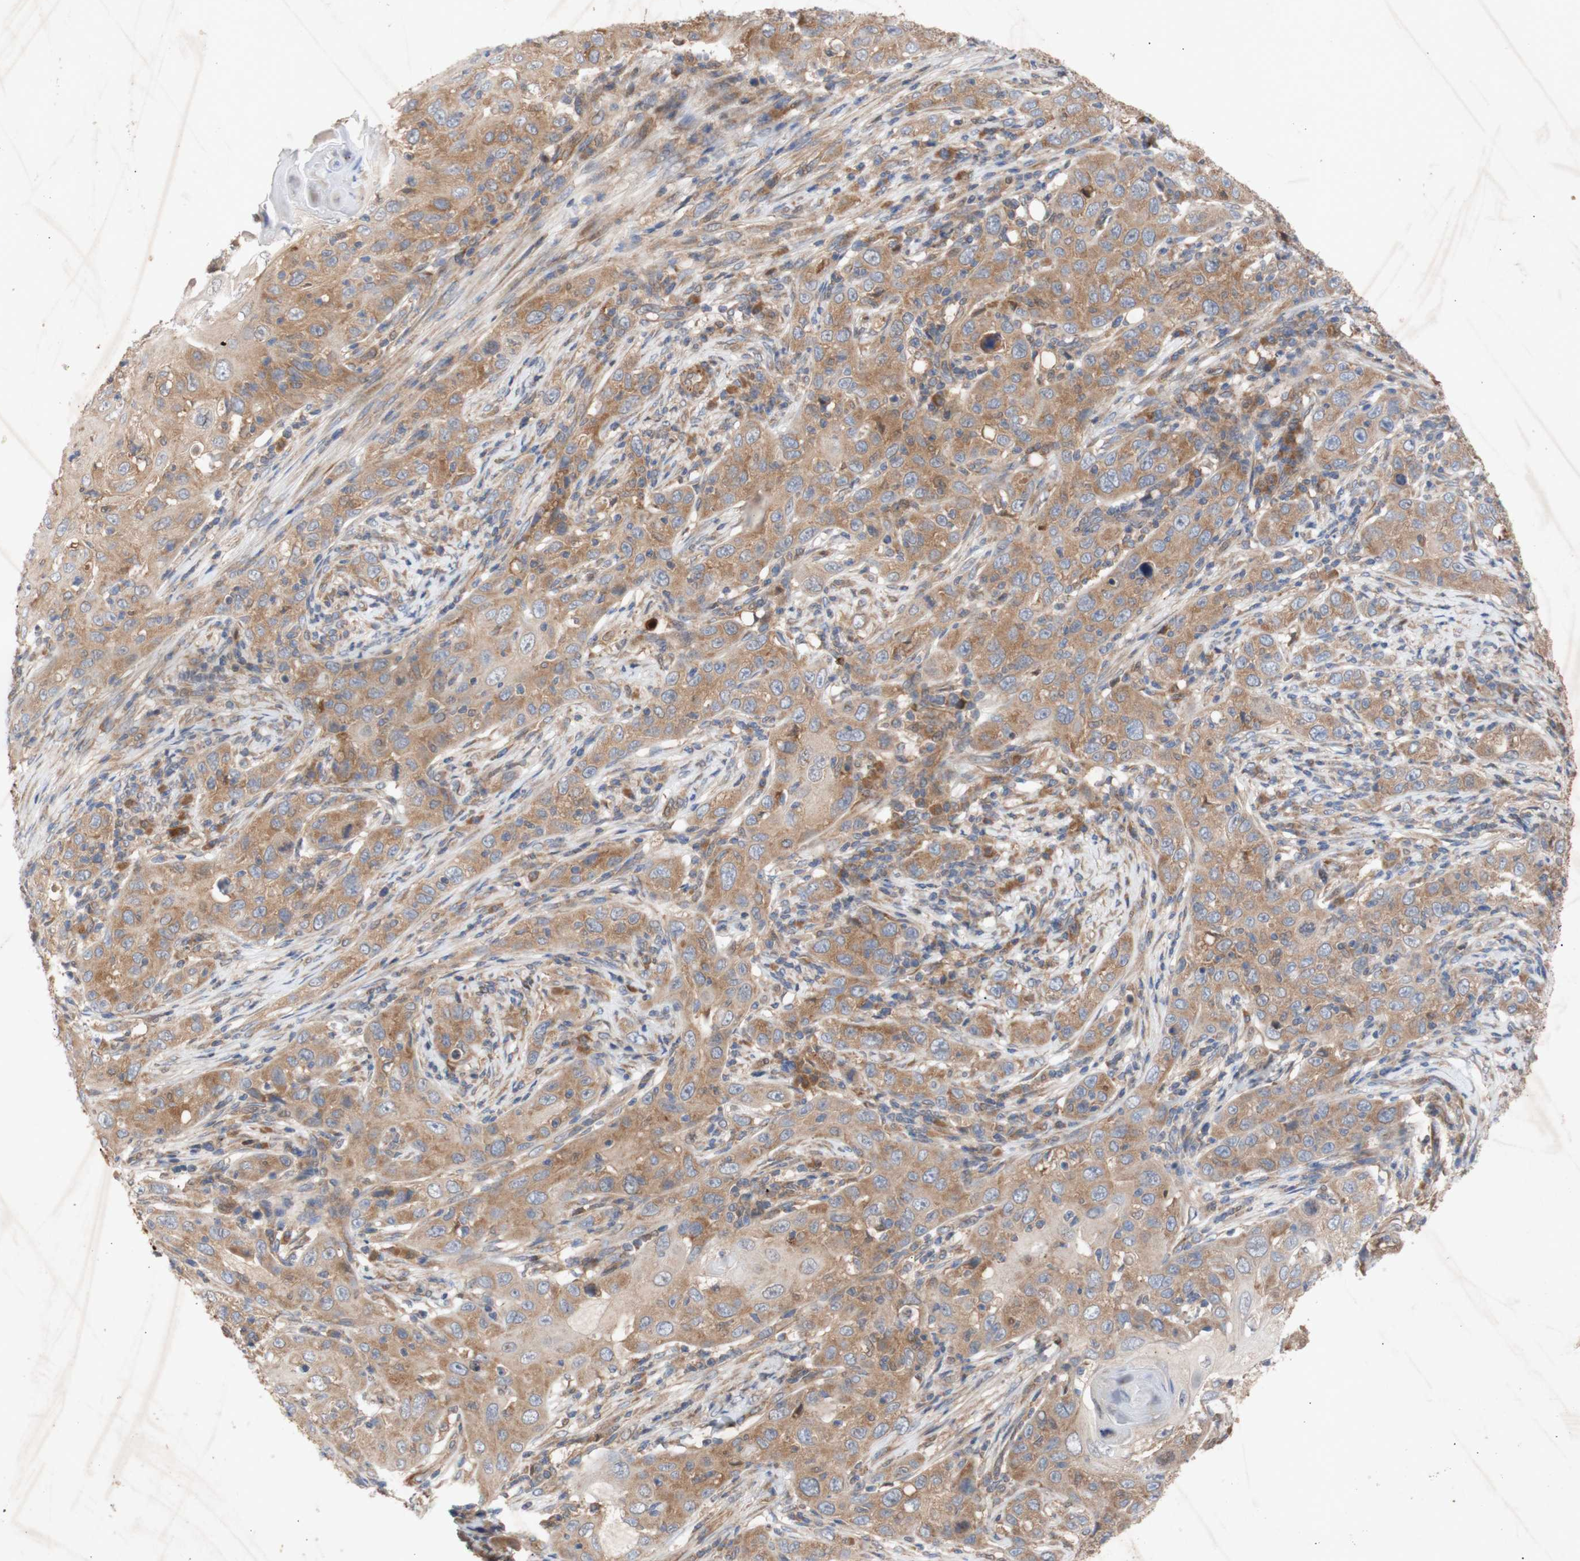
{"staining": {"intensity": "moderate", "quantity": ">75%", "location": "cytoplasmic/membranous"}, "tissue": "skin cancer", "cell_type": "Tumor cells", "image_type": "cancer", "snomed": [{"axis": "morphology", "description": "Squamous cell carcinoma, NOS"}, {"axis": "topography", "description": "Skin"}], "caption": "Moderate cytoplasmic/membranous positivity is present in about >75% of tumor cells in skin cancer (squamous cell carcinoma). (DAB (3,3'-diaminobenzidine) IHC, brown staining for protein, blue staining for nuclei).", "gene": "EIF2S3", "patient": {"sex": "female", "age": 88}}